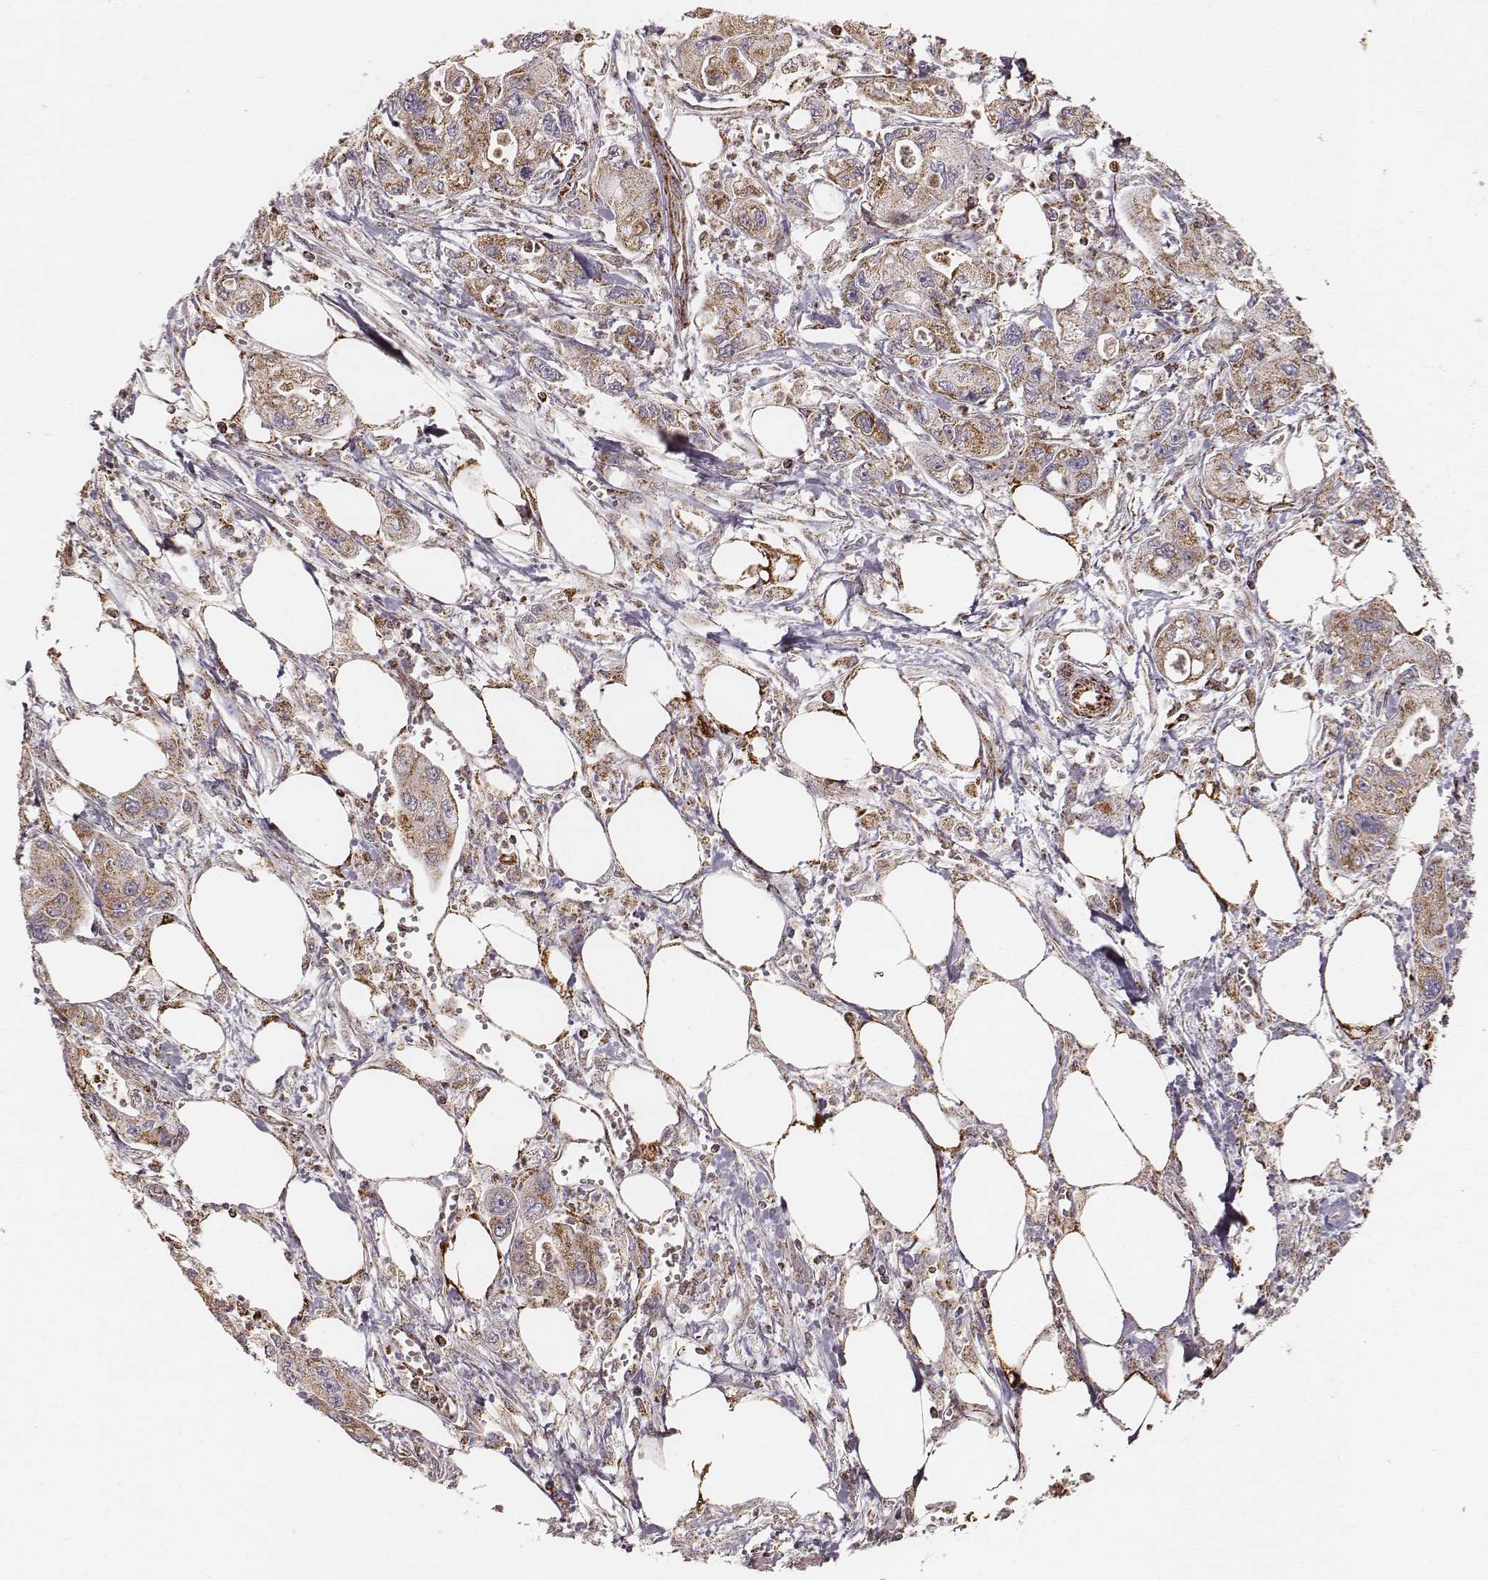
{"staining": {"intensity": "moderate", "quantity": ">75%", "location": "cytoplasmic/membranous"}, "tissue": "pancreatic cancer", "cell_type": "Tumor cells", "image_type": "cancer", "snomed": [{"axis": "morphology", "description": "Adenocarcinoma, NOS"}, {"axis": "topography", "description": "Pancreas"}], "caption": "The histopathology image reveals a brown stain indicating the presence of a protein in the cytoplasmic/membranous of tumor cells in pancreatic adenocarcinoma. The staining was performed using DAB, with brown indicating positive protein expression. Nuclei are stained blue with hematoxylin.", "gene": "CS", "patient": {"sex": "male", "age": 70}}